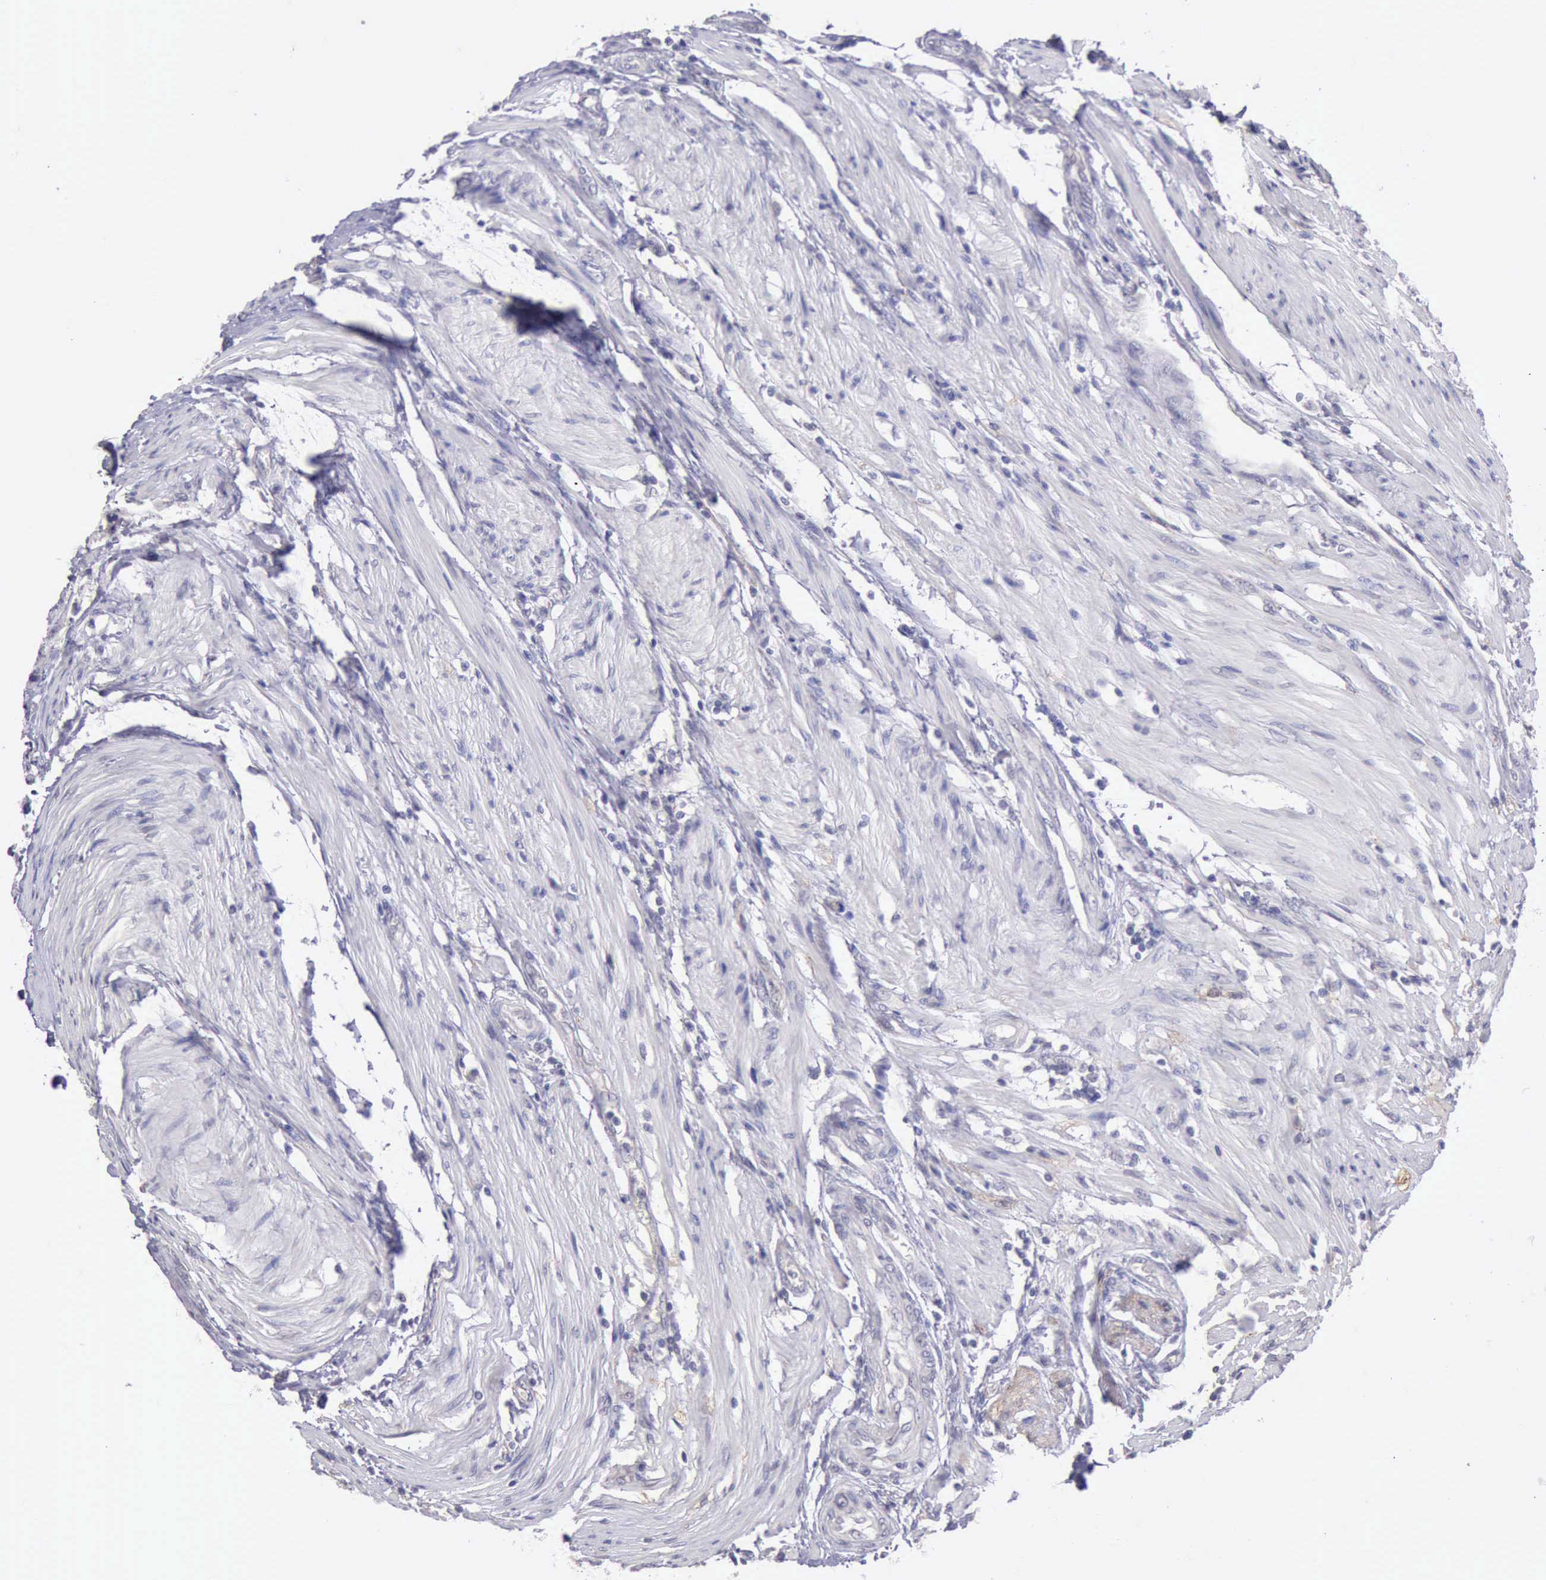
{"staining": {"intensity": "moderate", "quantity": "25%-75%", "location": "cytoplasmic/membranous"}, "tissue": "colorectal cancer", "cell_type": "Tumor cells", "image_type": "cancer", "snomed": [{"axis": "morphology", "description": "Adenocarcinoma, NOS"}, {"axis": "topography", "description": "Colon"}], "caption": "Colorectal adenocarcinoma tissue demonstrates moderate cytoplasmic/membranous positivity in approximately 25%-75% of tumor cells", "gene": "KCND1", "patient": {"sex": "female", "age": 46}}